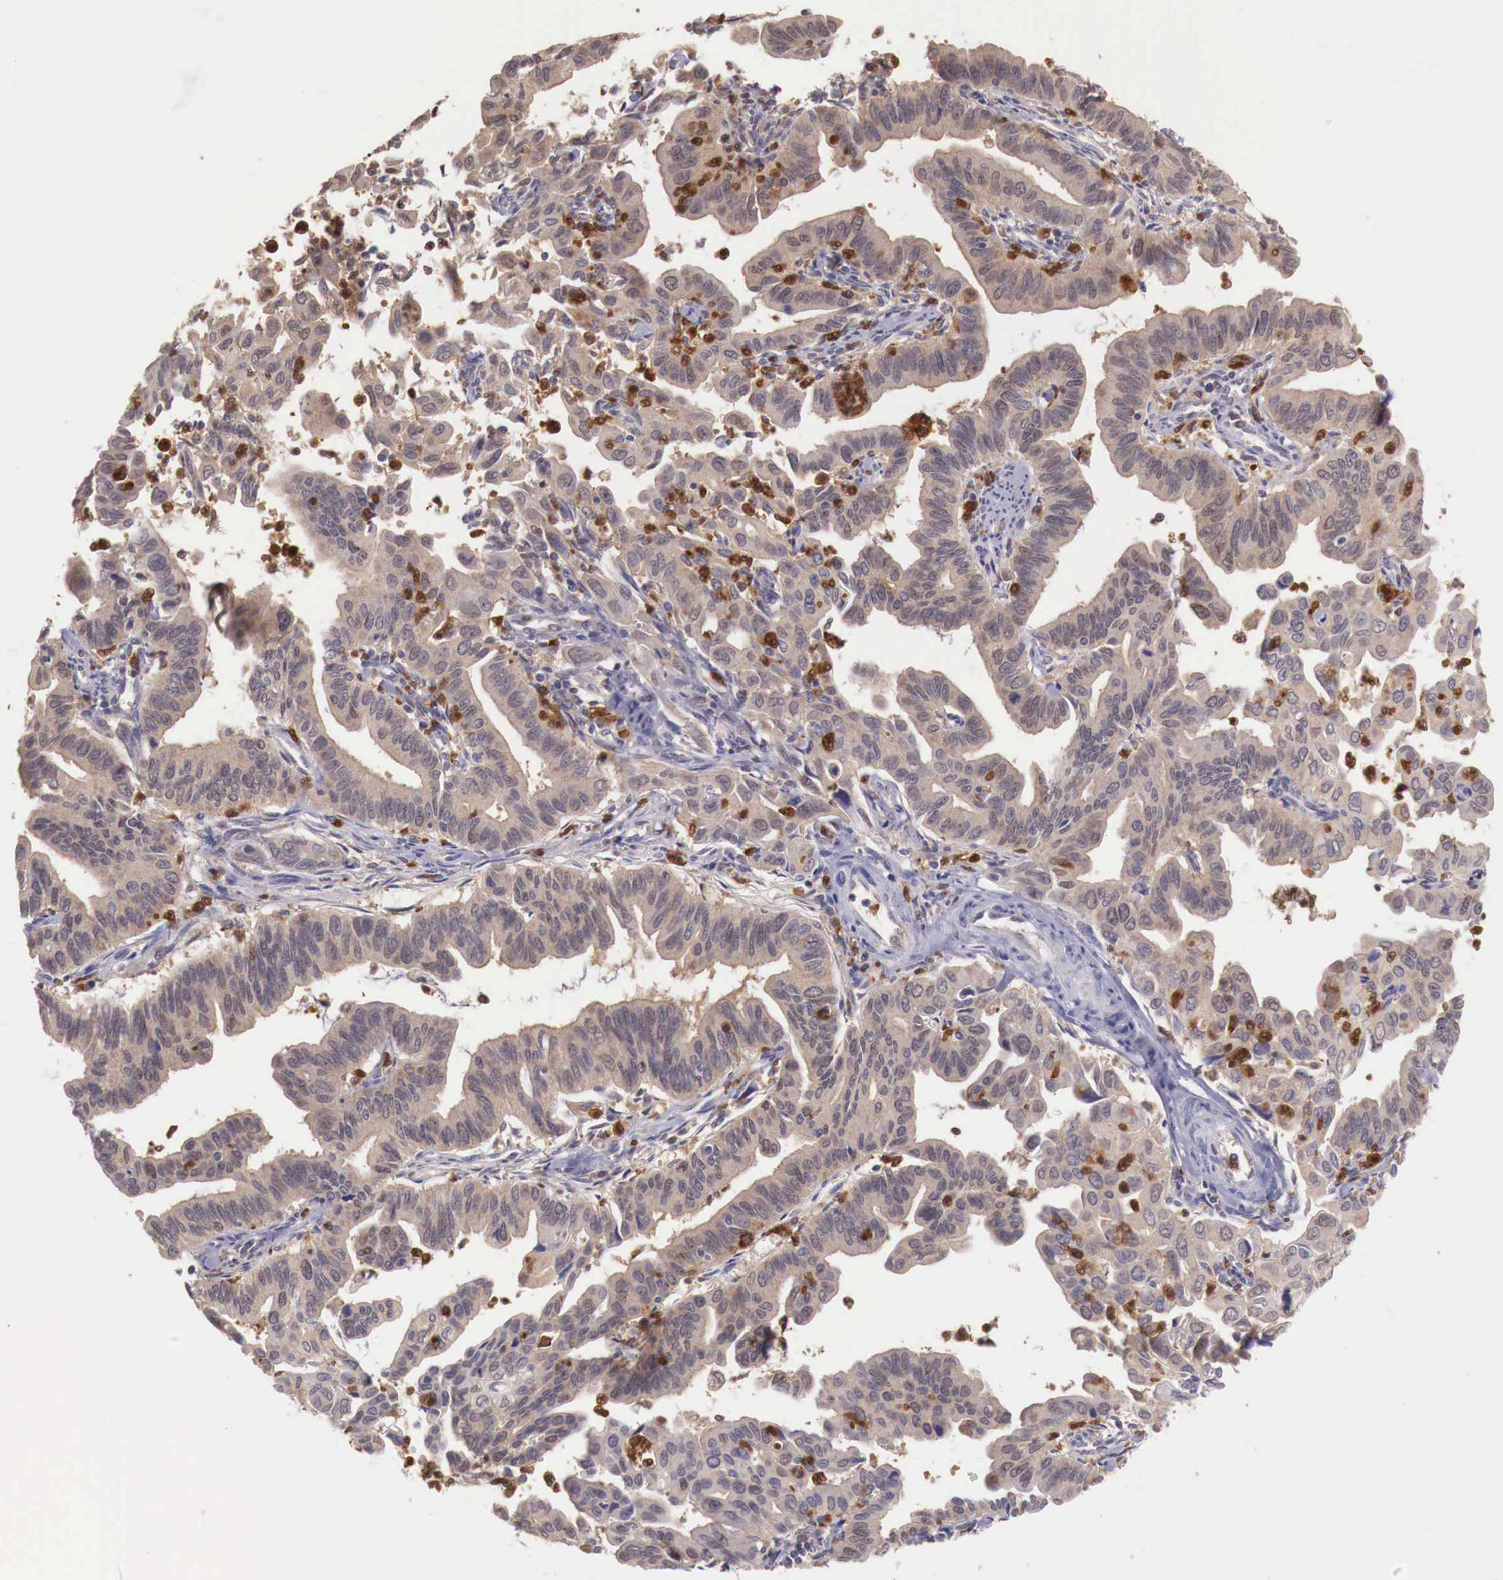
{"staining": {"intensity": "weak", "quantity": ">75%", "location": "cytoplasmic/membranous"}, "tissue": "cervical cancer", "cell_type": "Tumor cells", "image_type": "cancer", "snomed": [{"axis": "morphology", "description": "Normal tissue, NOS"}, {"axis": "morphology", "description": "Adenocarcinoma, NOS"}, {"axis": "topography", "description": "Cervix"}], "caption": "Immunohistochemistry photomicrograph of neoplastic tissue: human adenocarcinoma (cervical) stained using immunohistochemistry (IHC) shows low levels of weak protein expression localized specifically in the cytoplasmic/membranous of tumor cells, appearing as a cytoplasmic/membranous brown color.", "gene": "GAB2", "patient": {"sex": "female", "age": 34}}